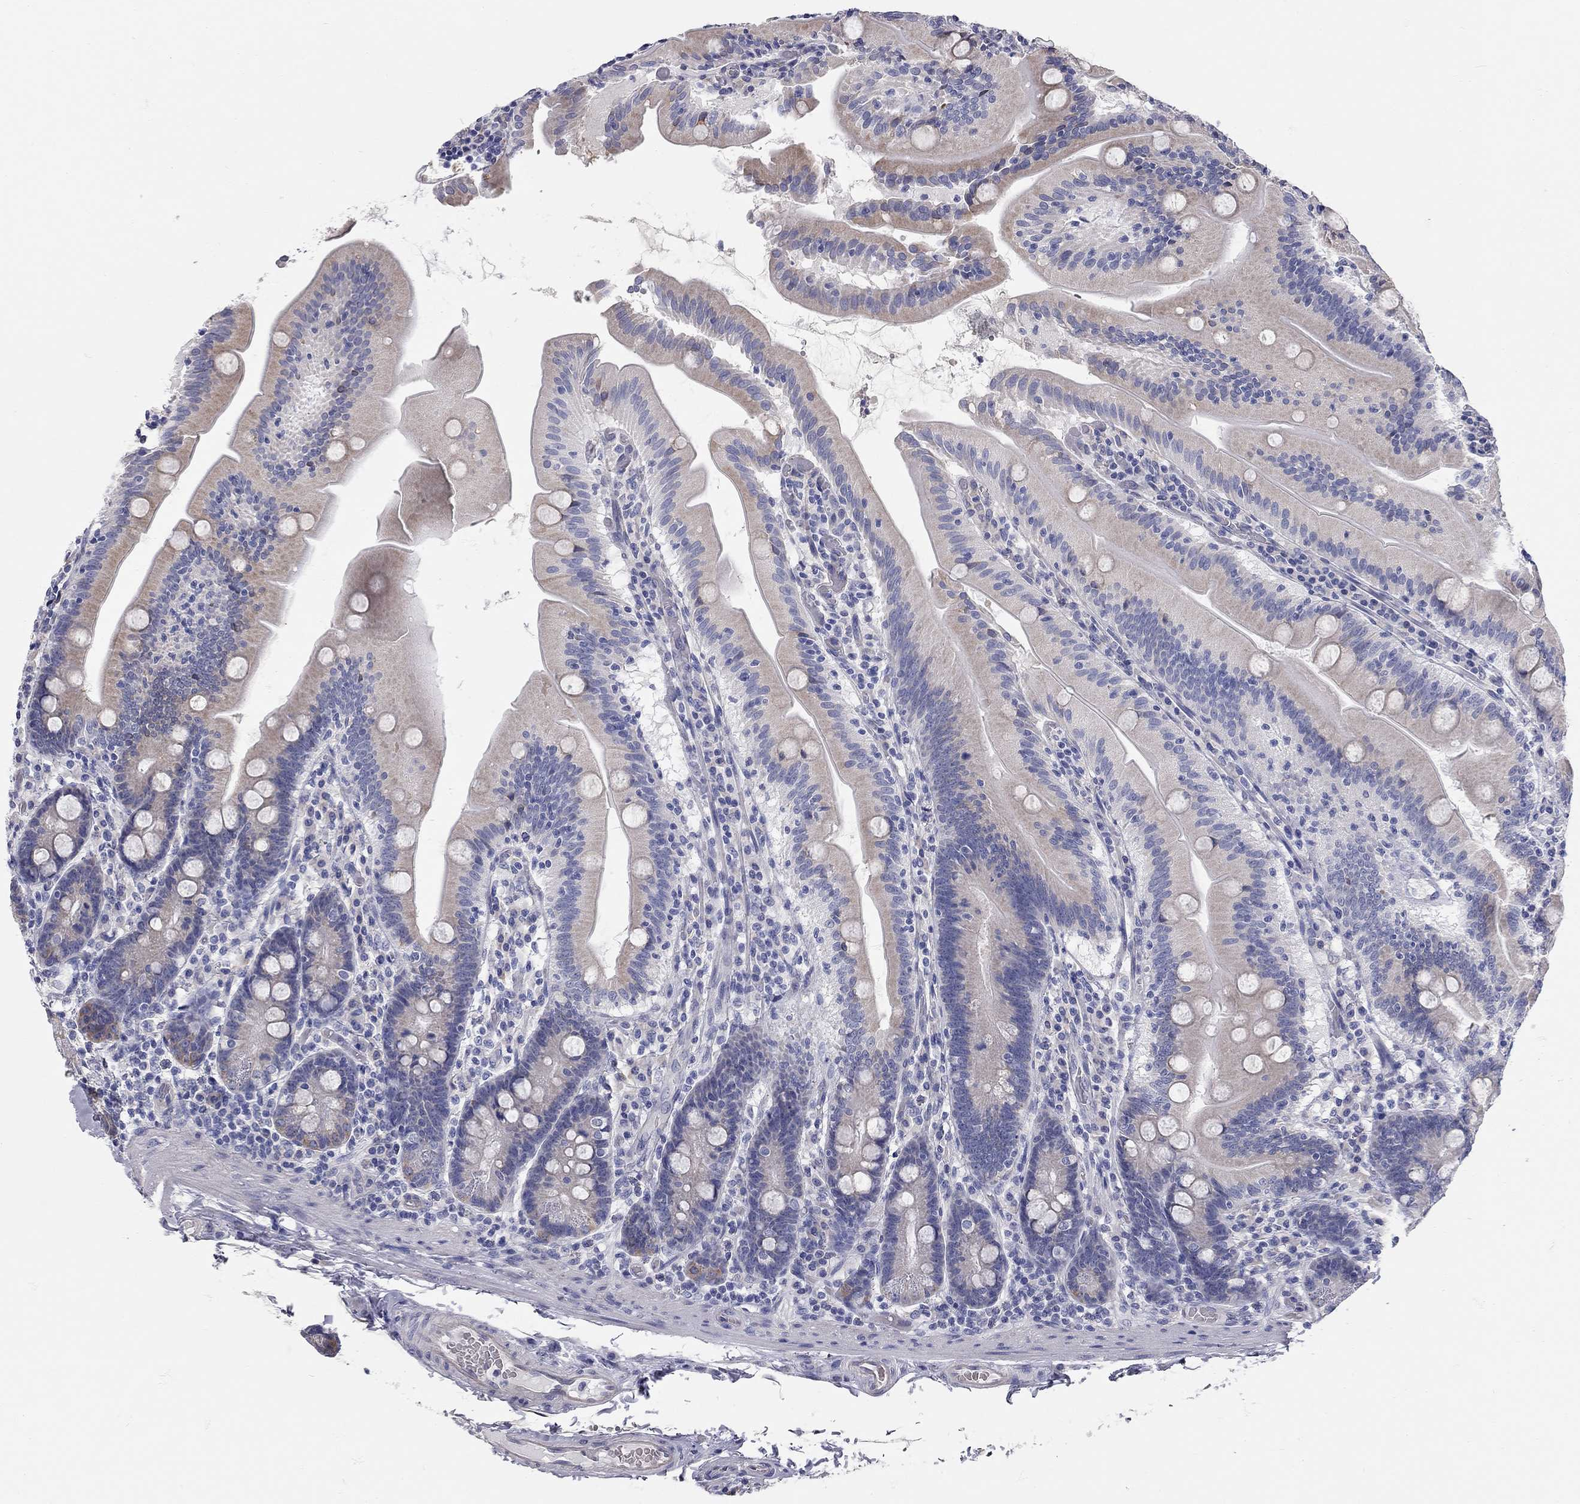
{"staining": {"intensity": "moderate", "quantity": "<25%", "location": "cytoplasmic/membranous"}, "tissue": "small intestine", "cell_type": "Glandular cells", "image_type": "normal", "snomed": [{"axis": "morphology", "description": "Normal tissue, NOS"}, {"axis": "topography", "description": "Small intestine"}], "caption": "An immunohistochemistry (IHC) histopathology image of normal tissue is shown. Protein staining in brown highlights moderate cytoplasmic/membranous positivity in small intestine within glandular cells. Using DAB (3,3'-diaminobenzidine) (brown) and hematoxylin (blue) stains, captured at high magnification using brightfield microscopy.", "gene": "XAGE2", "patient": {"sex": "male", "age": 37}}